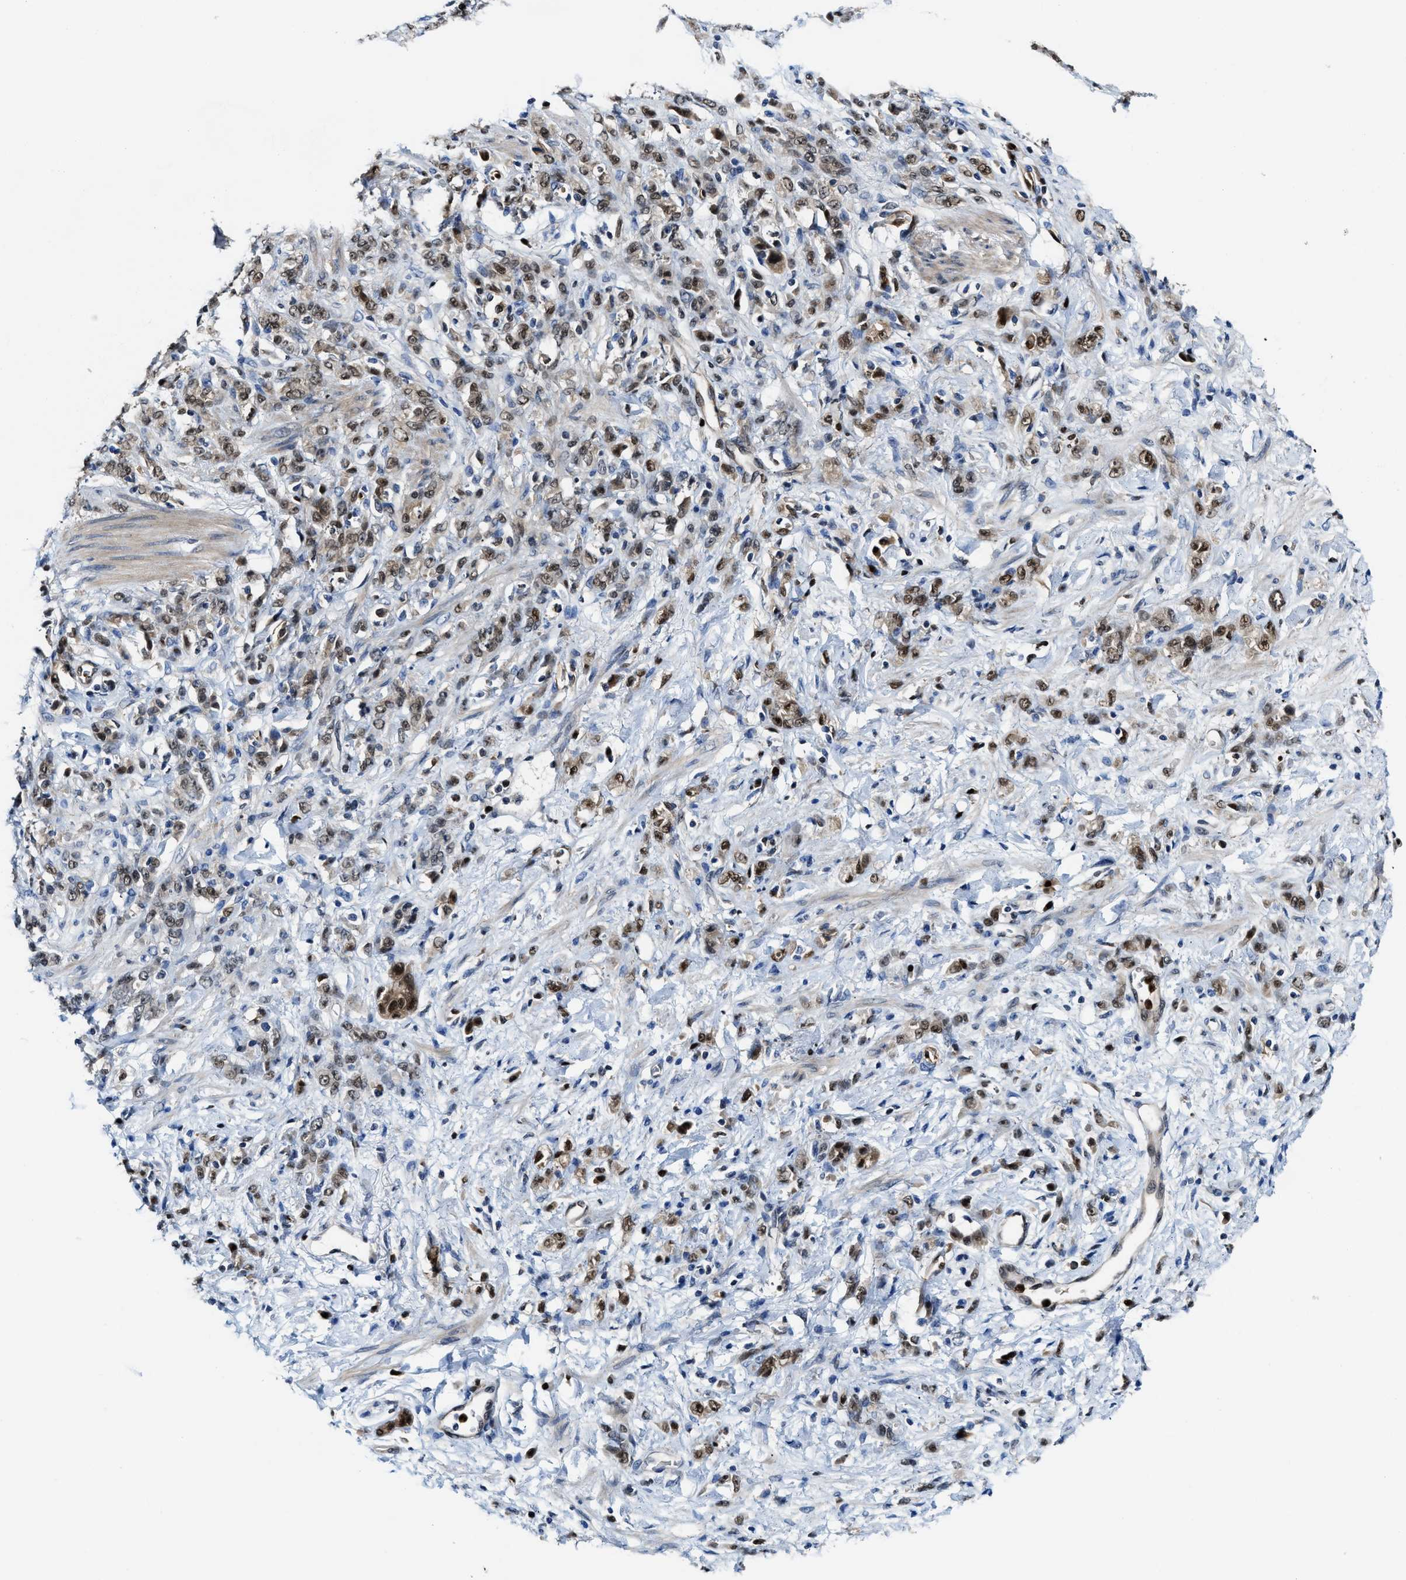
{"staining": {"intensity": "moderate", "quantity": ">75%", "location": "nuclear"}, "tissue": "stomach cancer", "cell_type": "Tumor cells", "image_type": "cancer", "snomed": [{"axis": "morphology", "description": "Normal tissue, NOS"}, {"axis": "morphology", "description": "Adenocarcinoma, NOS"}, {"axis": "topography", "description": "Stomach"}], "caption": "Immunohistochemistry (IHC) (DAB (3,3'-diaminobenzidine)) staining of human adenocarcinoma (stomach) exhibits moderate nuclear protein expression in about >75% of tumor cells. (DAB IHC with brightfield microscopy, high magnification).", "gene": "LTA4H", "patient": {"sex": "male", "age": 82}}